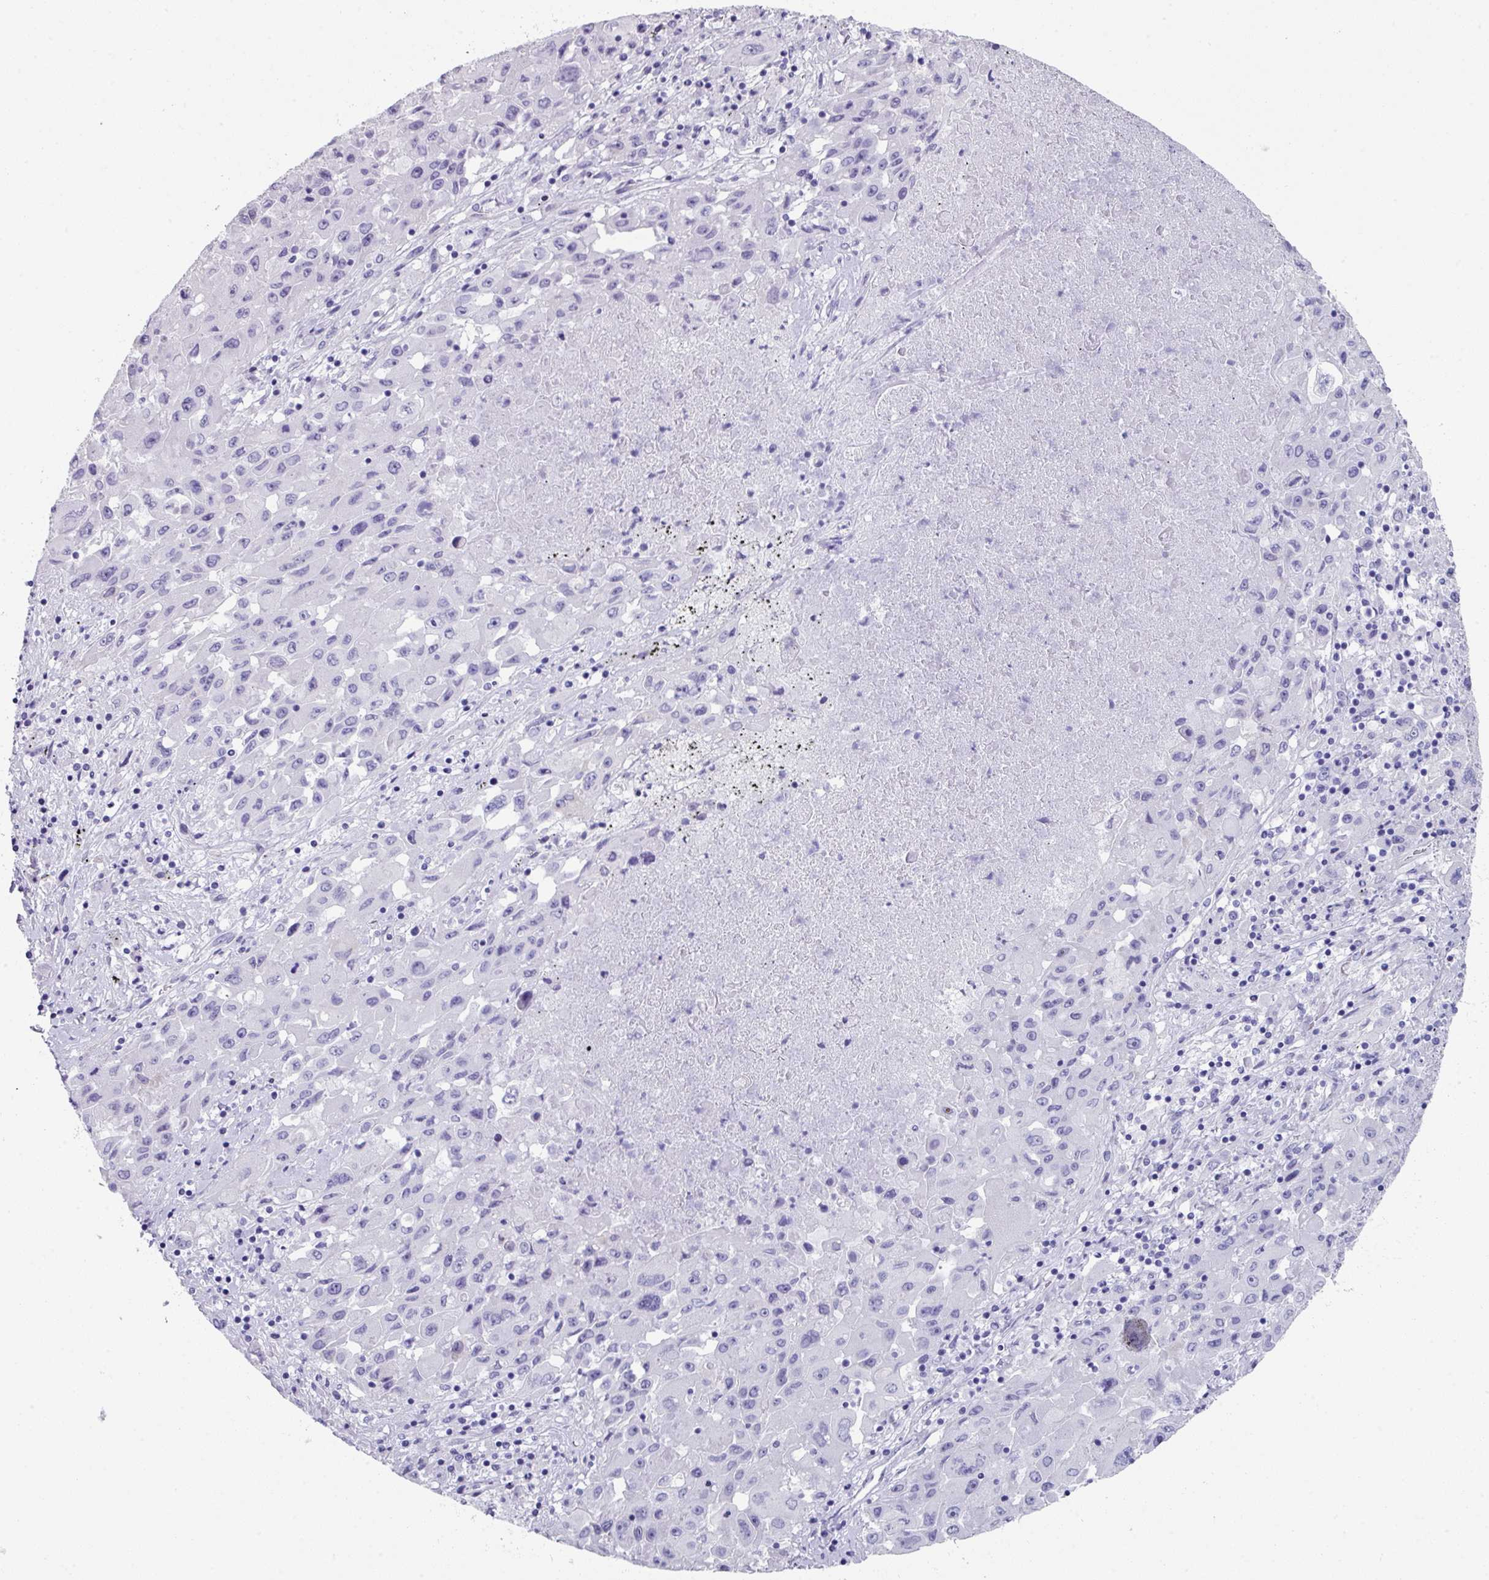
{"staining": {"intensity": "negative", "quantity": "none", "location": "none"}, "tissue": "lung cancer", "cell_type": "Tumor cells", "image_type": "cancer", "snomed": [{"axis": "morphology", "description": "Squamous cell carcinoma, NOS"}, {"axis": "topography", "description": "Lung"}], "caption": "The micrograph displays no staining of tumor cells in lung cancer (squamous cell carcinoma).", "gene": "PEX10", "patient": {"sex": "male", "age": 63}}